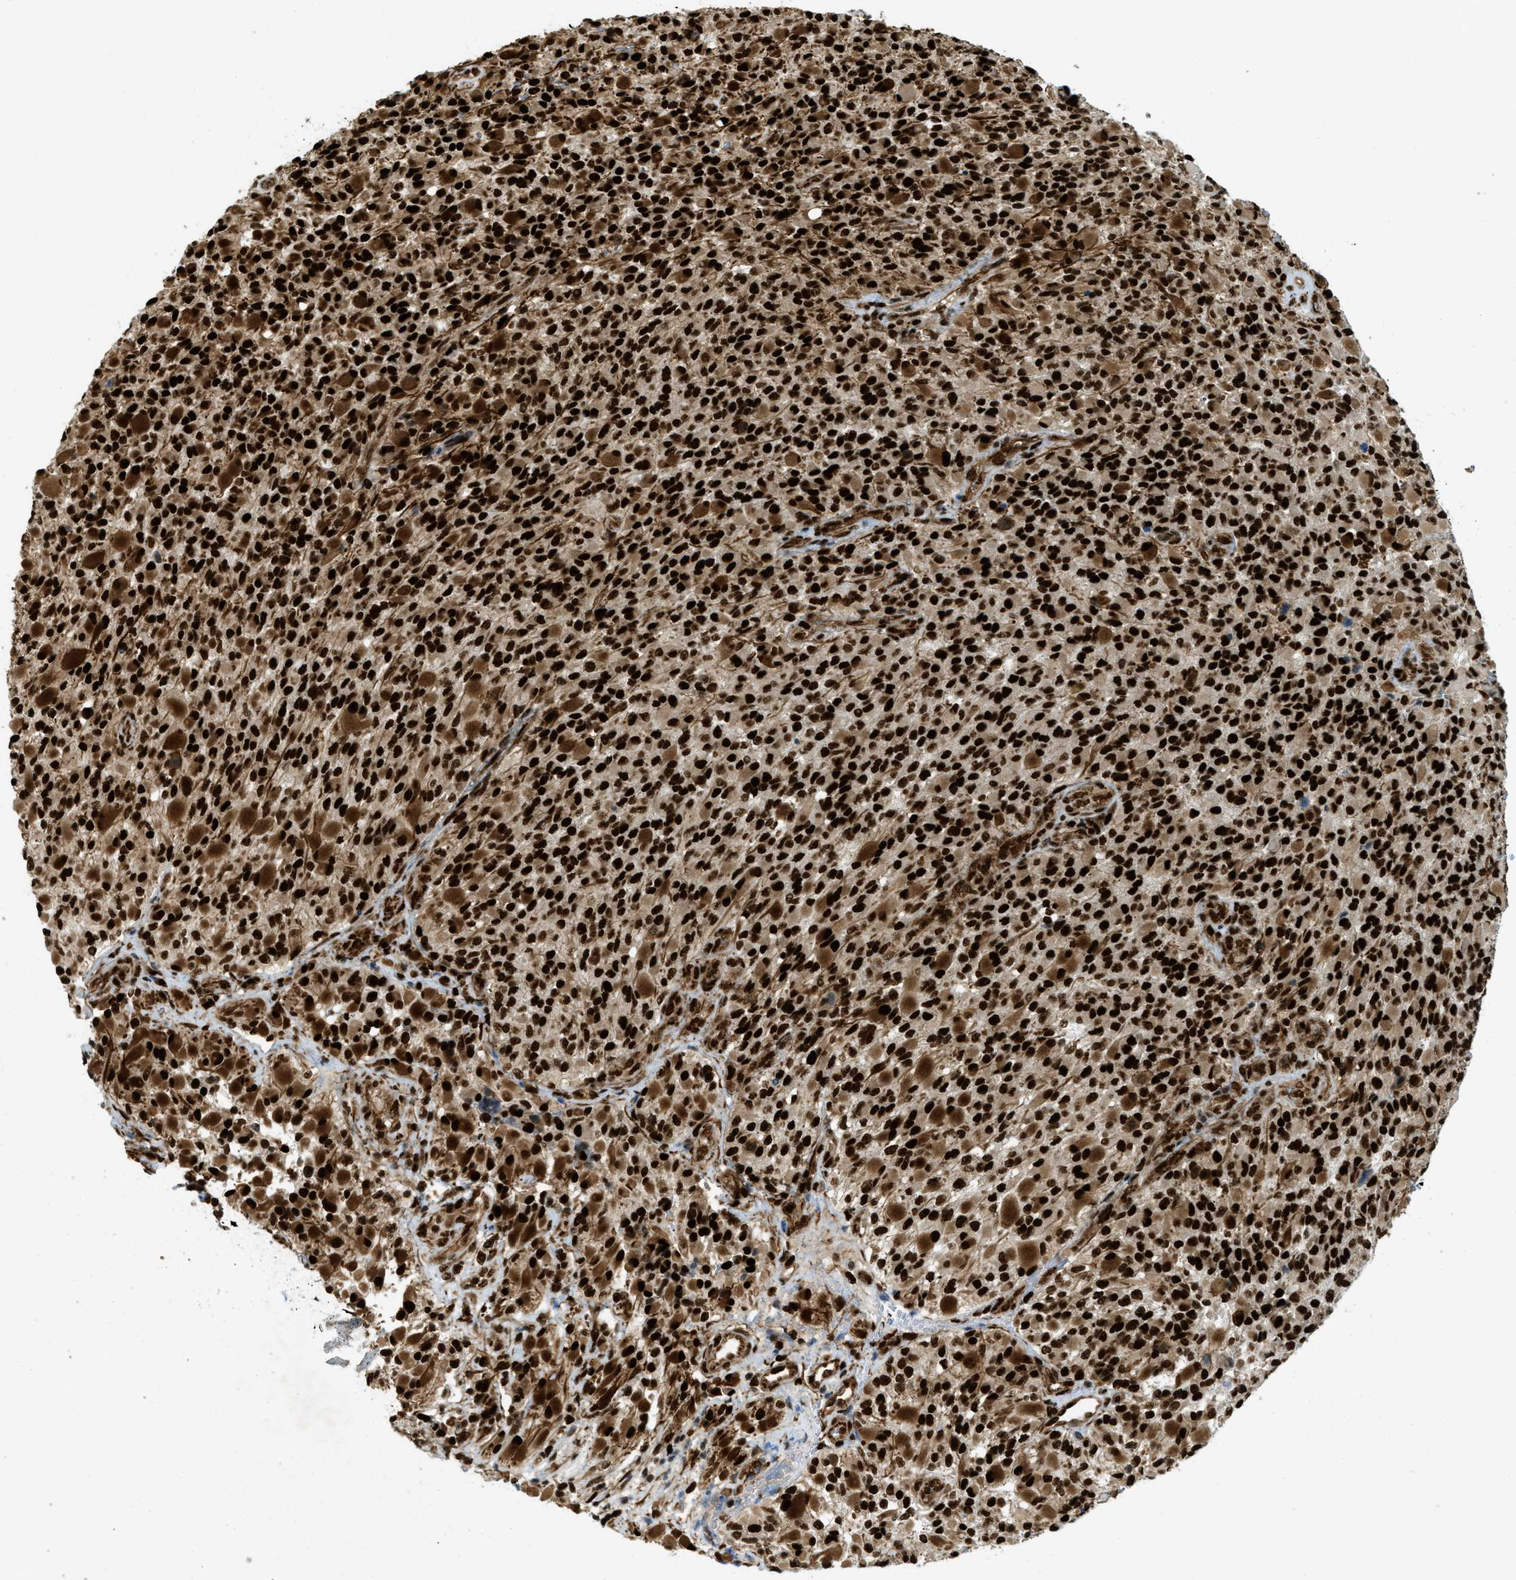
{"staining": {"intensity": "strong", "quantity": ">75%", "location": "cytoplasmic/membranous,nuclear"}, "tissue": "glioma", "cell_type": "Tumor cells", "image_type": "cancer", "snomed": [{"axis": "morphology", "description": "Glioma, malignant, High grade"}, {"axis": "topography", "description": "Brain"}], "caption": "A micrograph of human malignant high-grade glioma stained for a protein reveals strong cytoplasmic/membranous and nuclear brown staining in tumor cells.", "gene": "ZFR", "patient": {"sex": "male", "age": 71}}